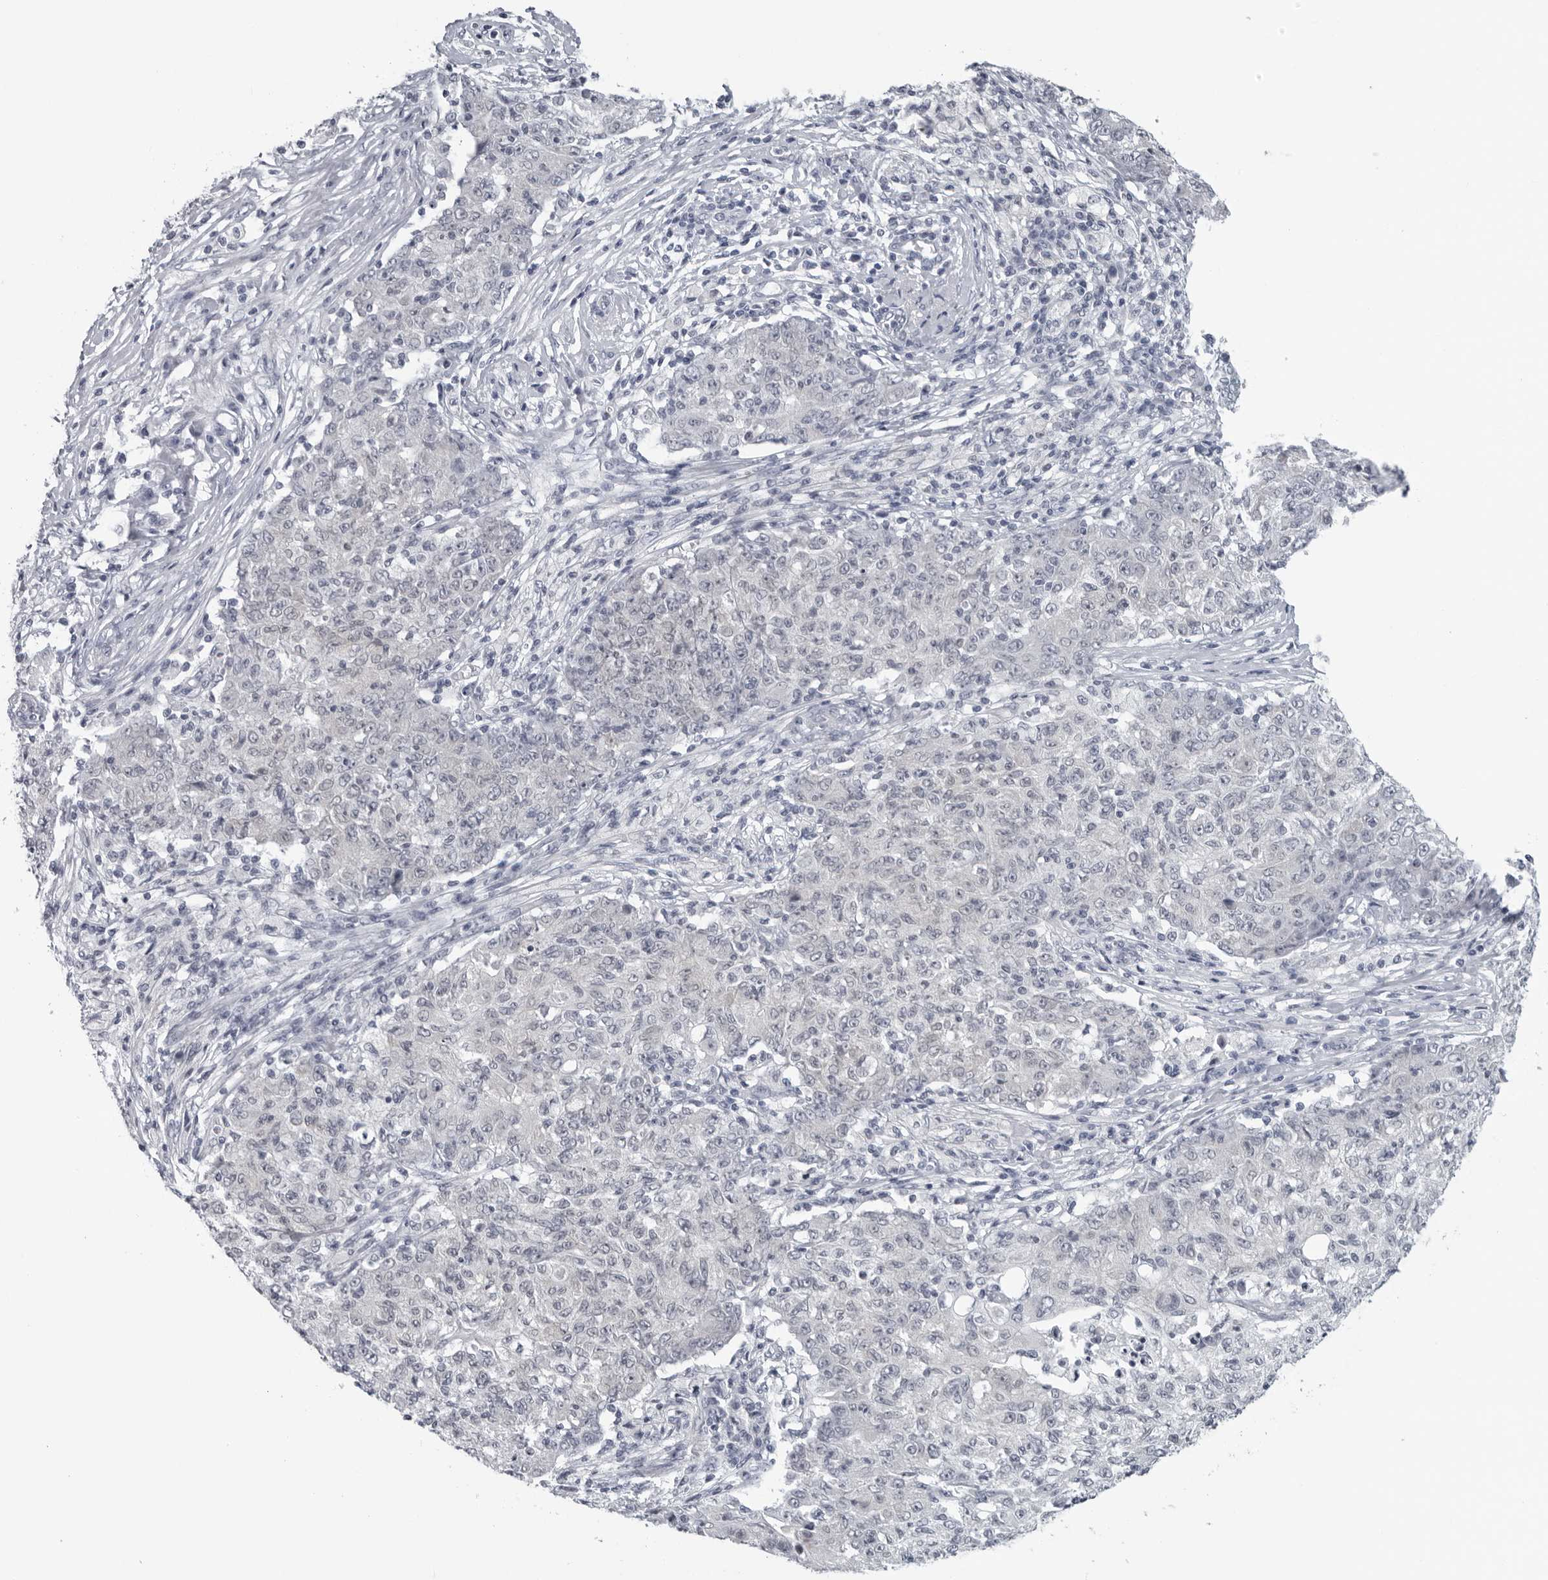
{"staining": {"intensity": "negative", "quantity": "none", "location": "none"}, "tissue": "ovarian cancer", "cell_type": "Tumor cells", "image_type": "cancer", "snomed": [{"axis": "morphology", "description": "Carcinoma, endometroid"}, {"axis": "topography", "description": "Ovary"}], "caption": "There is no significant staining in tumor cells of ovarian cancer.", "gene": "OPLAH", "patient": {"sex": "female", "age": 42}}